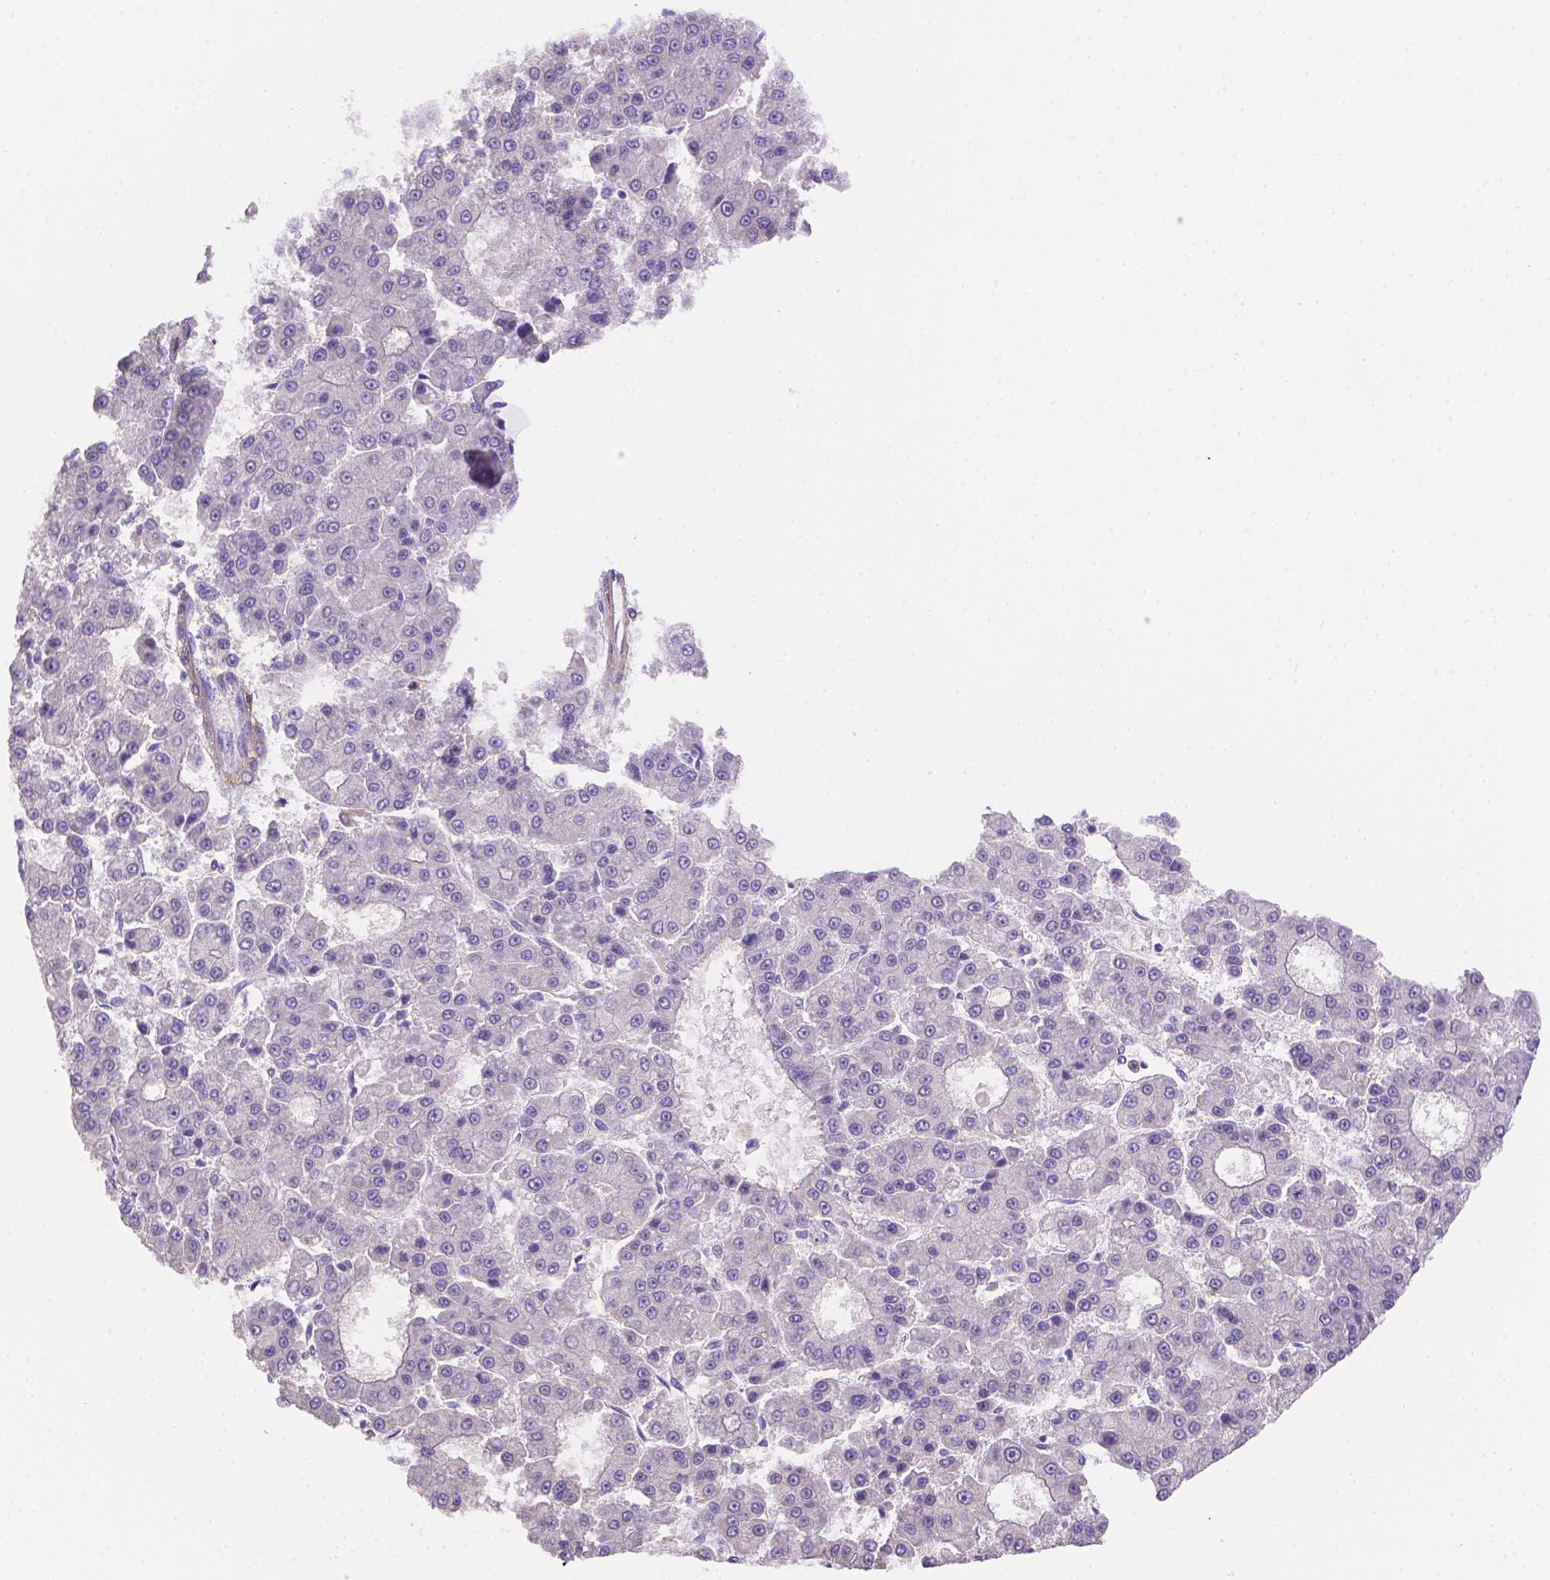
{"staining": {"intensity": "negative", "quantity": "none", "location": "none"}, "tissue": "liver cancer", "cell_type": "Tumor cells", "image_type": "cancer", "snomed": [{"axis": "morphology", "description": "Carcinoma, Hepatocellular, NOS"}, {"axis": "topography", "description": "Liver"}], "caption": "There is no significant staining in tumor cells of liver cancer (hepatocellular carcinoma).", "gene": "NXPE2", "patient": {"sex": "male", "age": 70}}